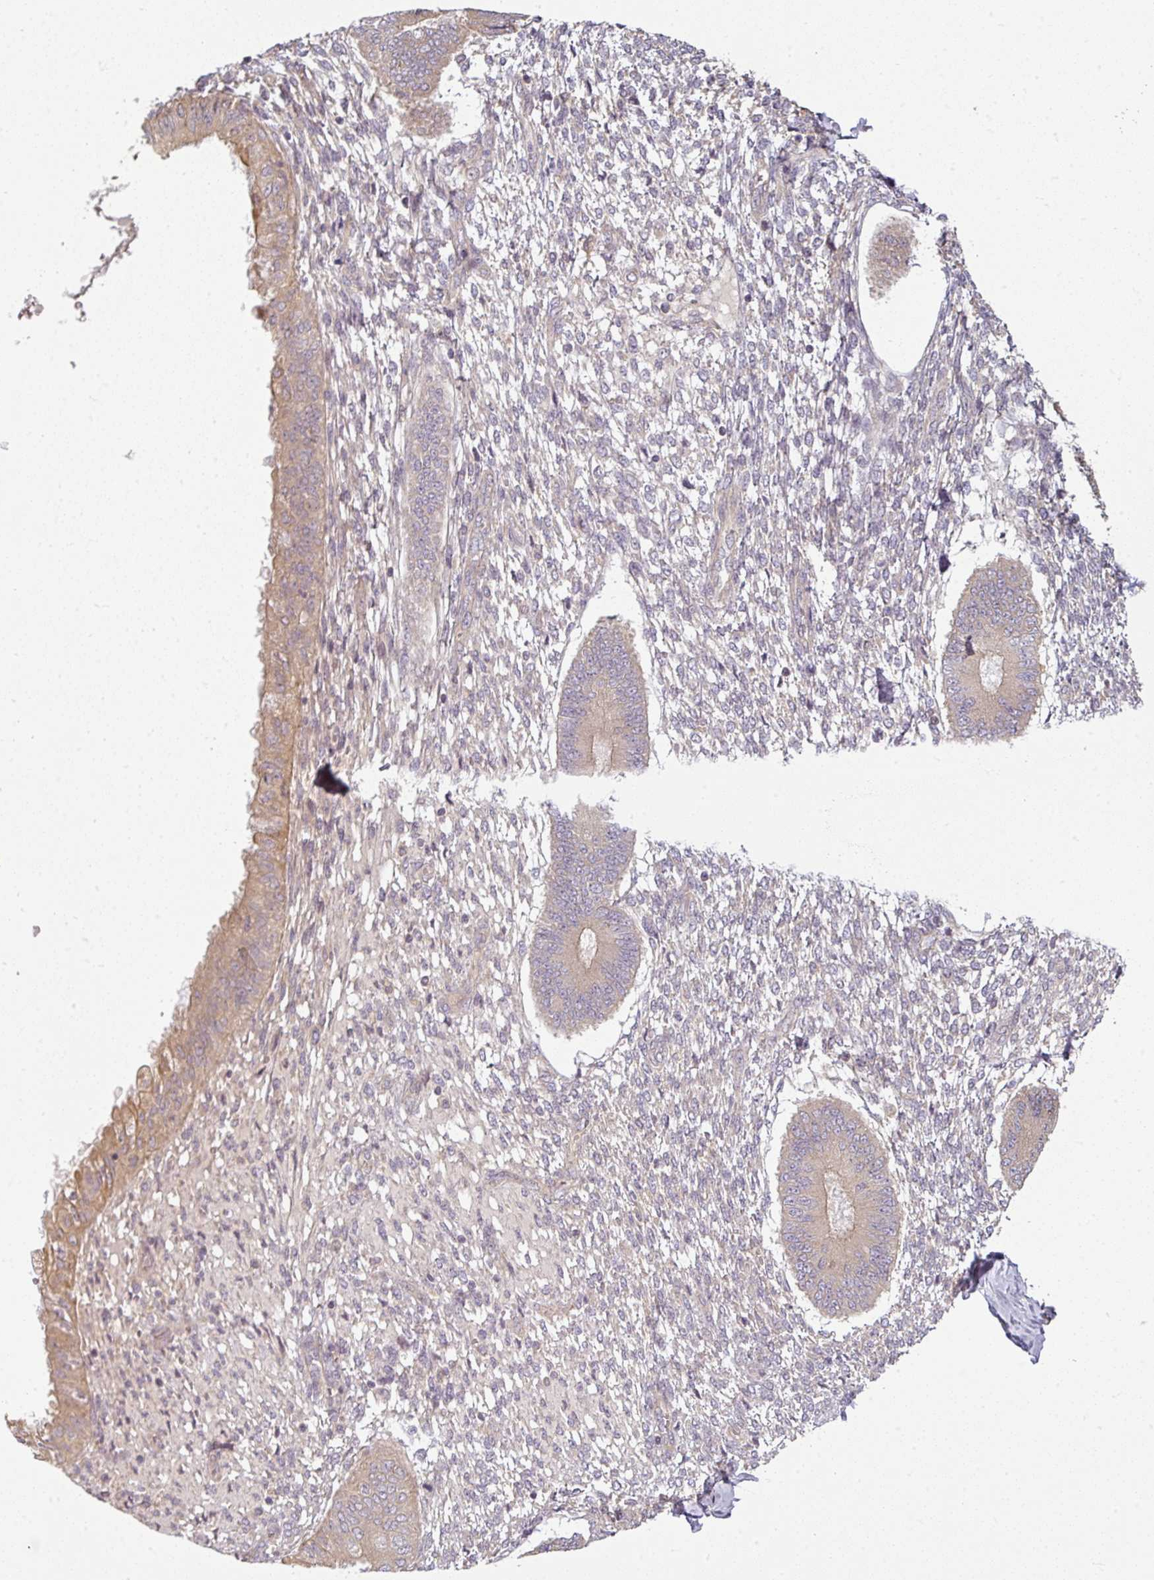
{"staining": {"intensity": "weak", "quantity": "25%-75%", "location": "cytoplasmic/membranous"}, "tissue": "endometrium", "cell_type": "Cells in endometrial stroma", "image_type": "normal", "snomed": [{"axis": "morphology", "description": "Normal tissue, NOS"}, {"axis": "topography", "description": "Endometrium"}], "caption": "This image demonstrates benign endometrium stained with immunohistochemistry (IHC) to label a protein in brown. The cytoplasmic/membranous of cells in endometrial stroma show weak positivity for the protein. Nuclei are counter-stained blue.", "gene": "RNF31", "patient": {"sex": "female", "age": 49}}